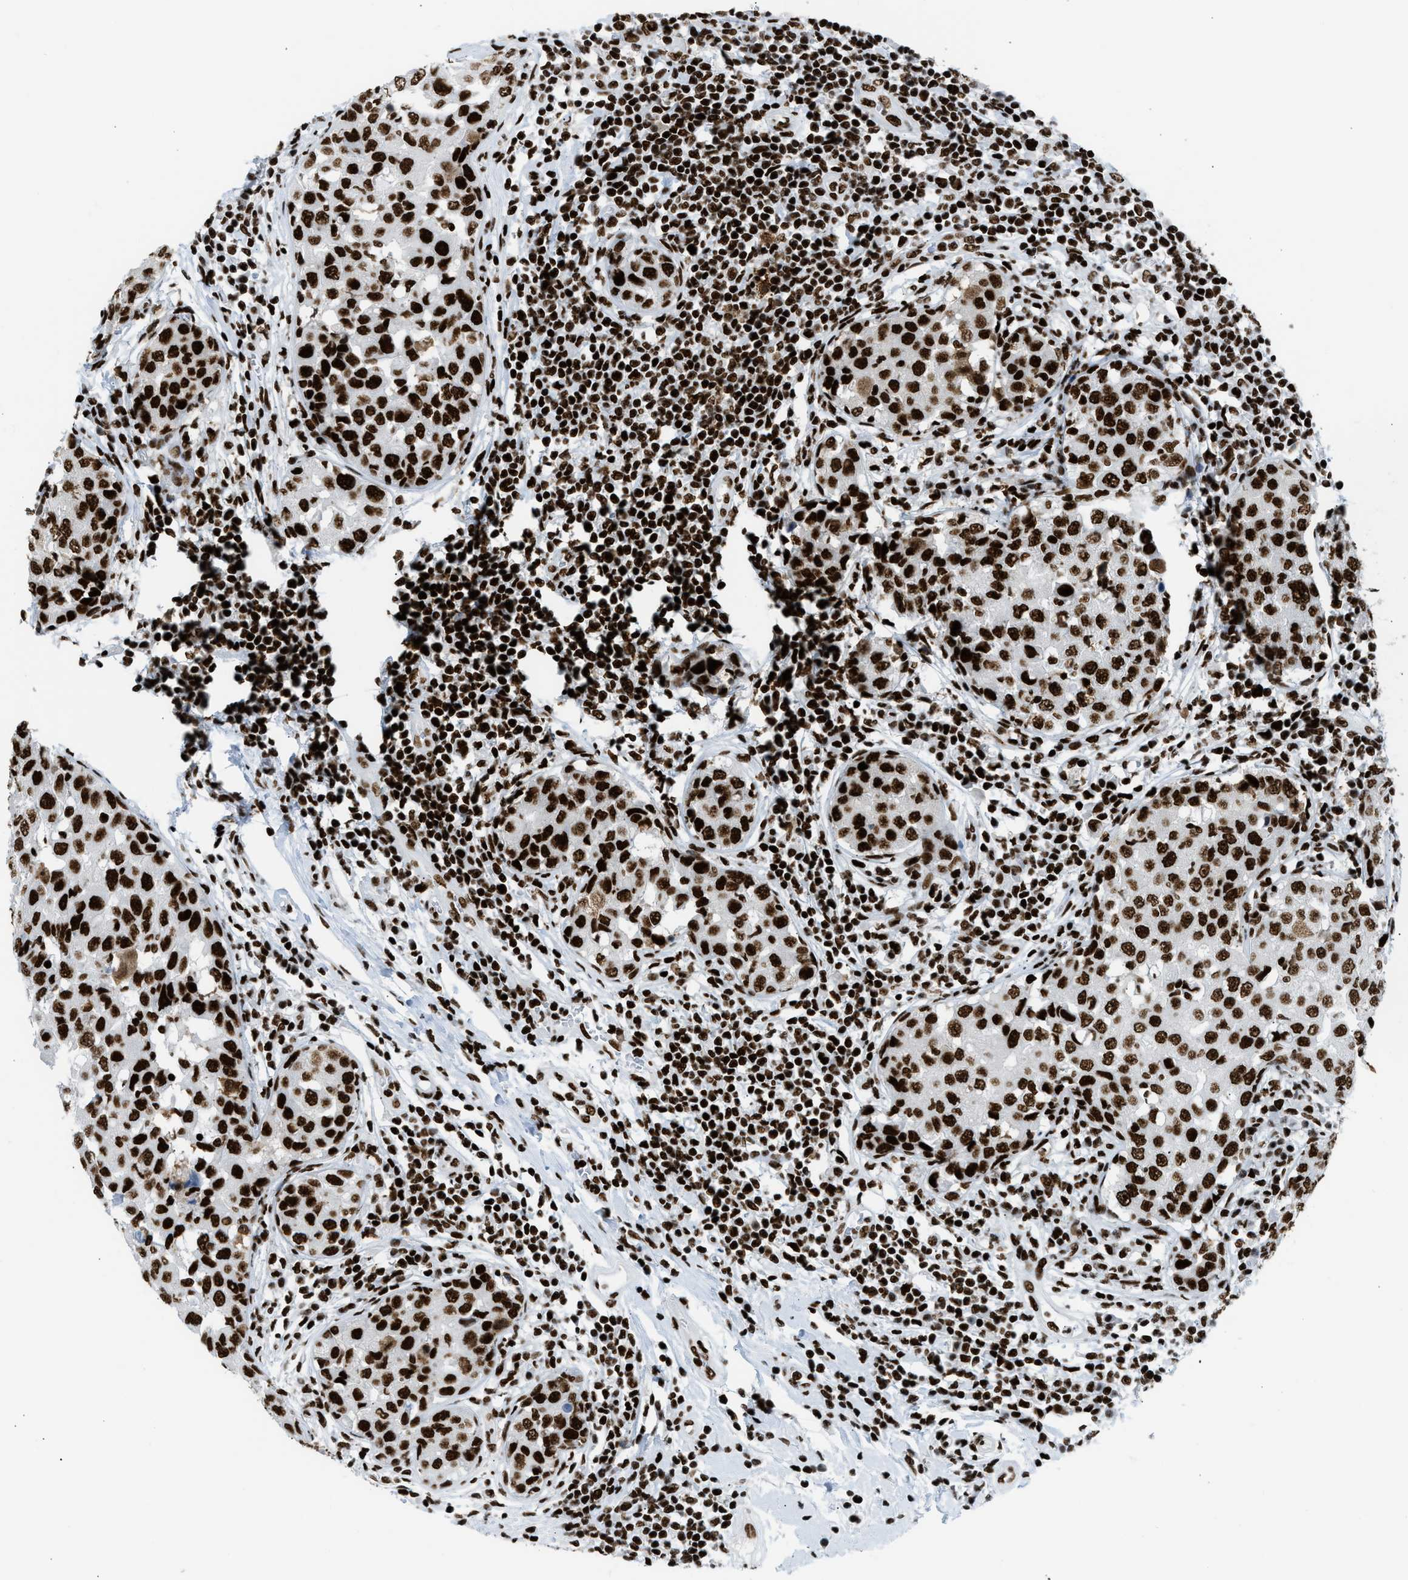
{"staining": {"intensity": "strong", "quantity": ">75%", "location": "cytoplasmic/membranous,nuclear"}, "tissue": "breast cancer", "cell_type": "Tumor cells", "image_type": "cancer", "snomed": [{"axis": "morphology", "description": "Duct carcinoma"}, {"axis": "topography", "description": "Breast"}], "caption": "Brown immunohistochemical staining in human breast cancer (invasive ductal carcinoma) reveals strong cytoplasmic/membranous and nuclear expression in approximately >75% of tumor cells. Ihc stains the protein of interest in brown and the nuclei are stained blue.", "gene": "PIF1", "patient": {"sex": "female", "age": 27}}